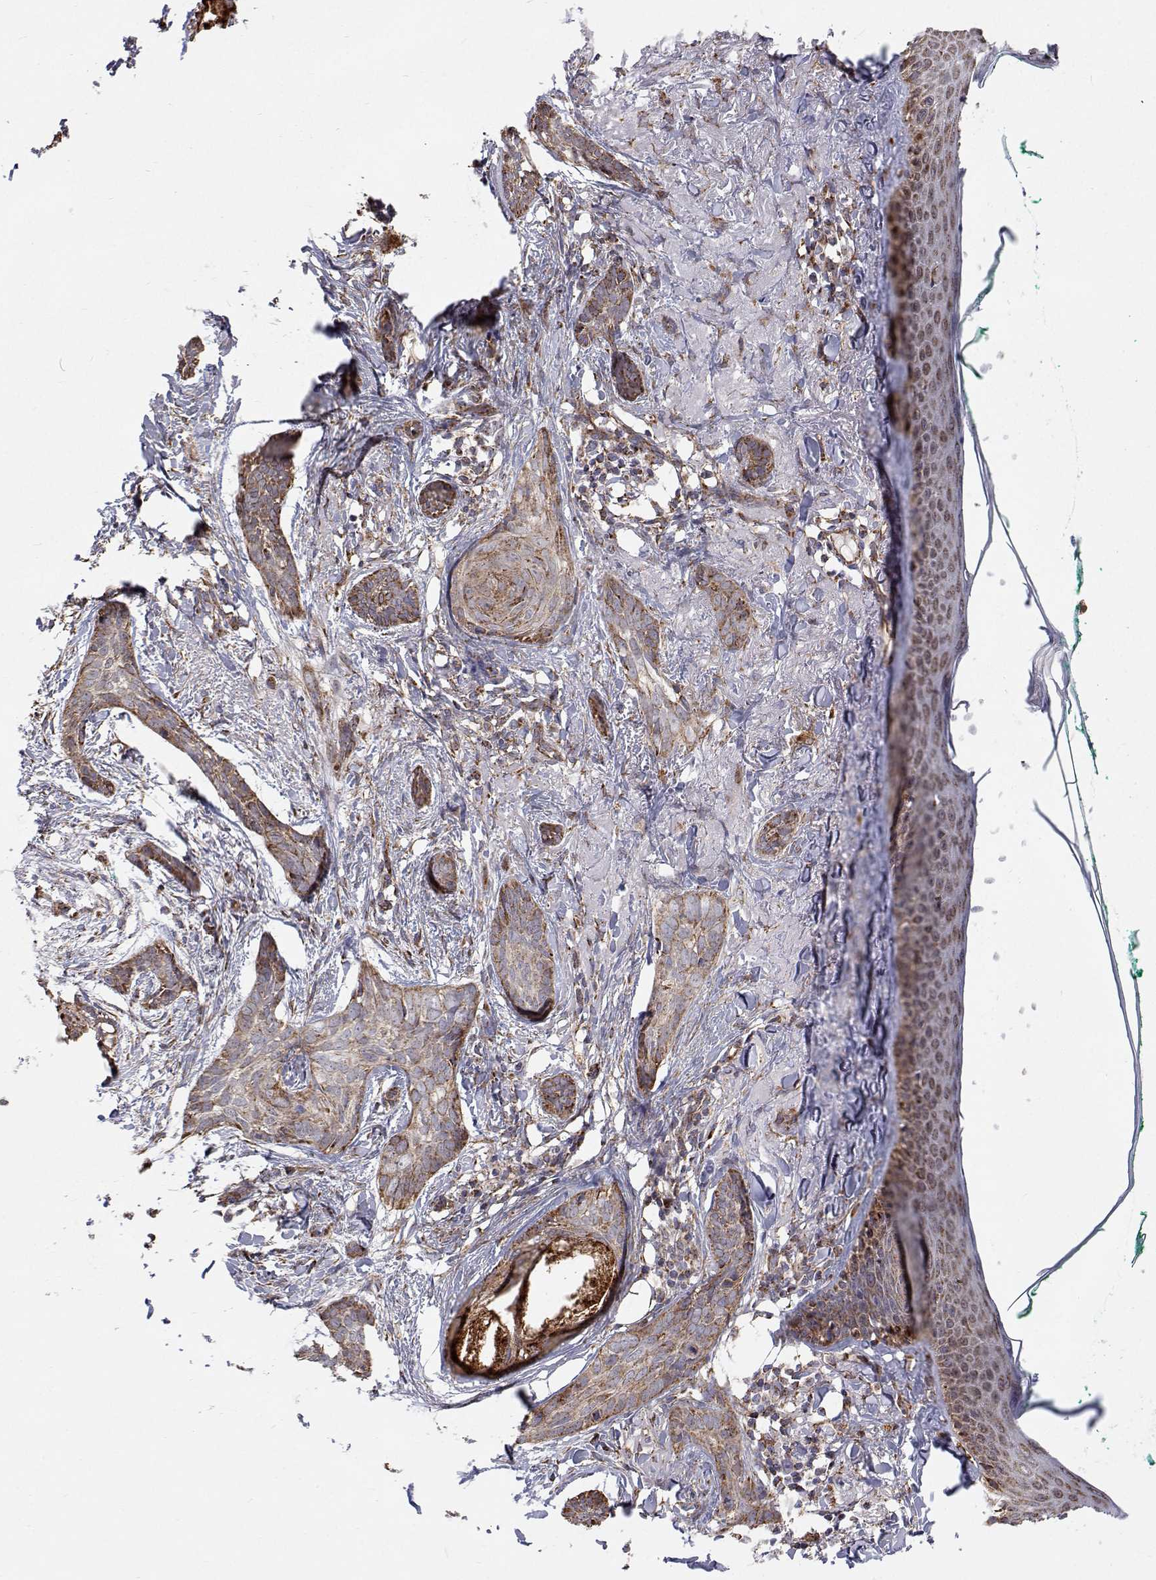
{"staining": {"intensity": "moderate", "quantity": ">75%", "location": "cytoplasmic/membranous"}, "tissue": "skin cancer", "cell_type": "Tumor cells", "image_type": "cancer", "snomed": [{"axis": "morphology", "description": "Basal cell carcinoma"}, {"axis": "topography", "description": "Skin"}], "caption": "An IHC histopathology image of tumor tissue is shown. Protein staining in brown shows moderate cytoplasmic/membranous positivity in basal cell carcinoma (skin) within tumor cells.", "gene": "SPICE1", "patient": {"sex": "female", "age": 78}}